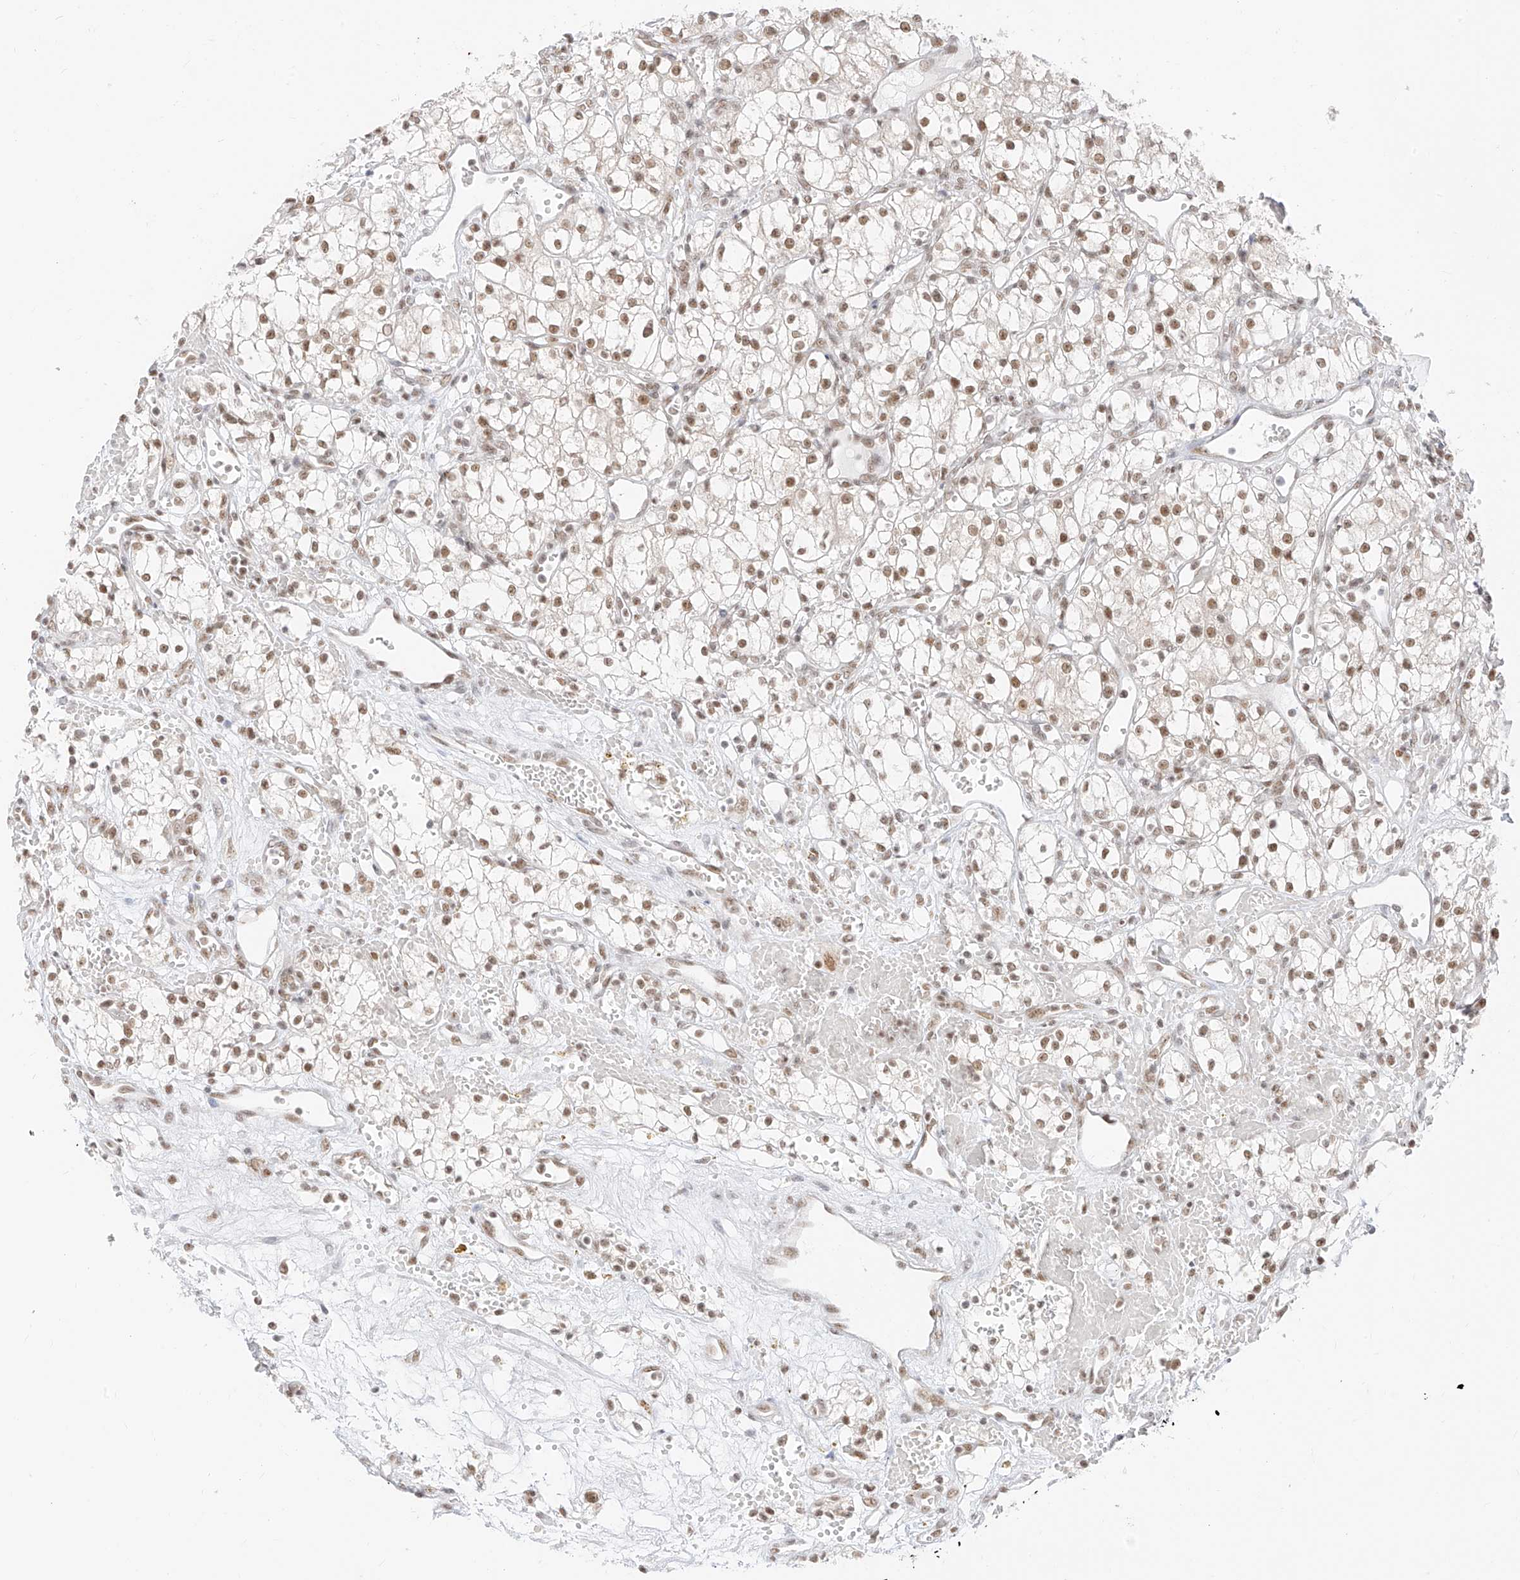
{"staining": {"intensity": "moderate", "quantity": ">75%", "location": "nuclear"}, "tissue": "renal cancer", "cell_type": "Tumor cells", "image_type": "cancer", "snomed": [{"axis": "morphology", "description": "Adenocarcinoma, NOS"}, {"axis": "topography", "description": "Kidney"}], "caption": "Protein expression analysis of human renal cancer reveals moderate nuclear staining in about >75% of tumor cells. The staining was performed using DAB (3,3'-diaminobenzidine), with brown indicating positive protein expression. Nuclei are stained blue with hematoxylin.", "gene": "SUPT5H", "patient": {"sex": "male", "age": 59}}